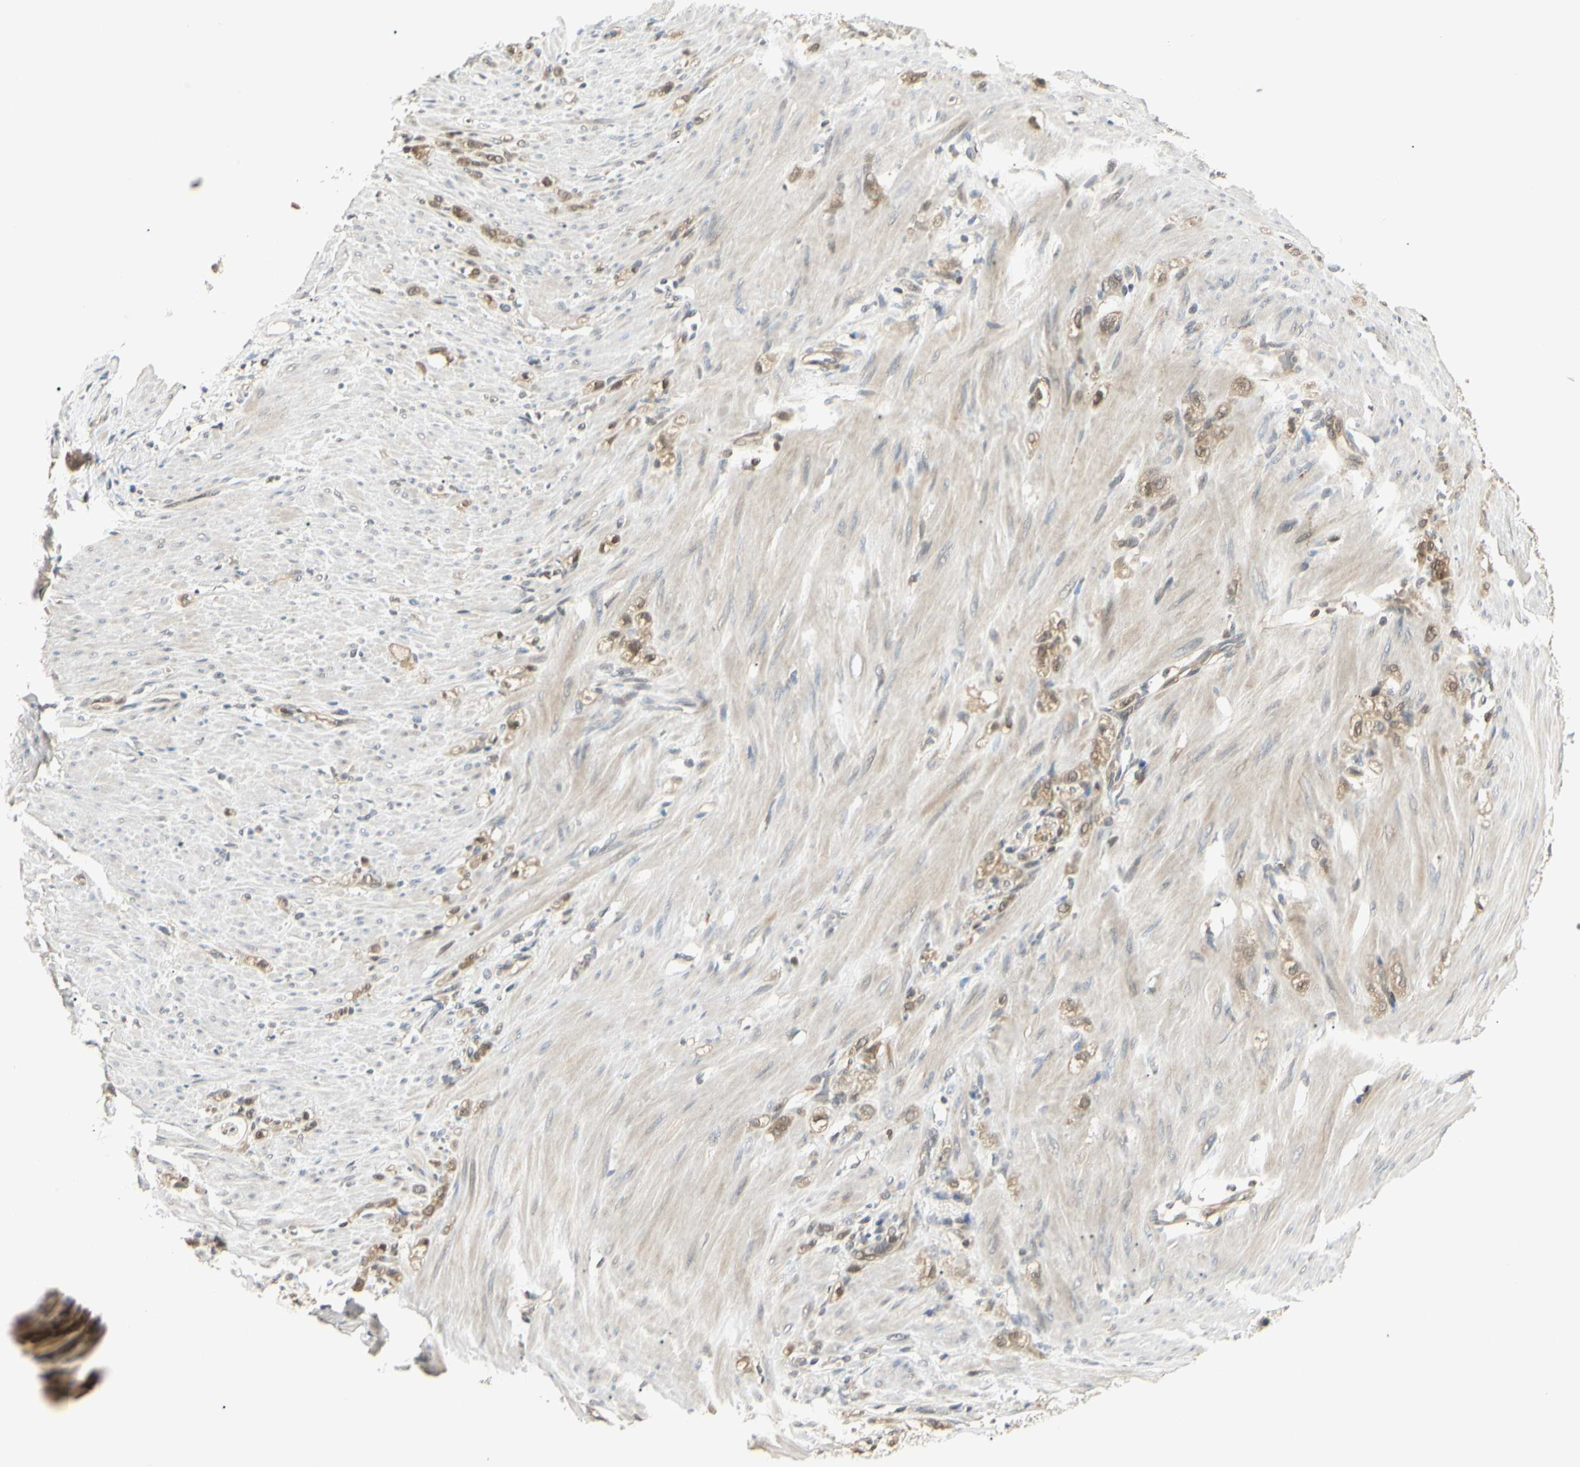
{"staining": {"intensity": "weak", "quantity": ">75%", "location": "cytoplasmic/membranous,nuclear"}, "tissue": "stomach cancer", "cell_type": "Tumor cells", "image_type": "cancer", "snomed": [{"axis": "morphology", "description": "Adenocarcinoma, NOS"}, {"axis": "topography", "description": "Stomach"}], "caption": "Tumor cells demonstrate low levels of weak cytoplasmic/membranous and nuclear positivity in about >75% of cells in adenocarcinoma (stomach).", "gene": "UBE2Z", "patient": {"sex": "male", "age": 82}}